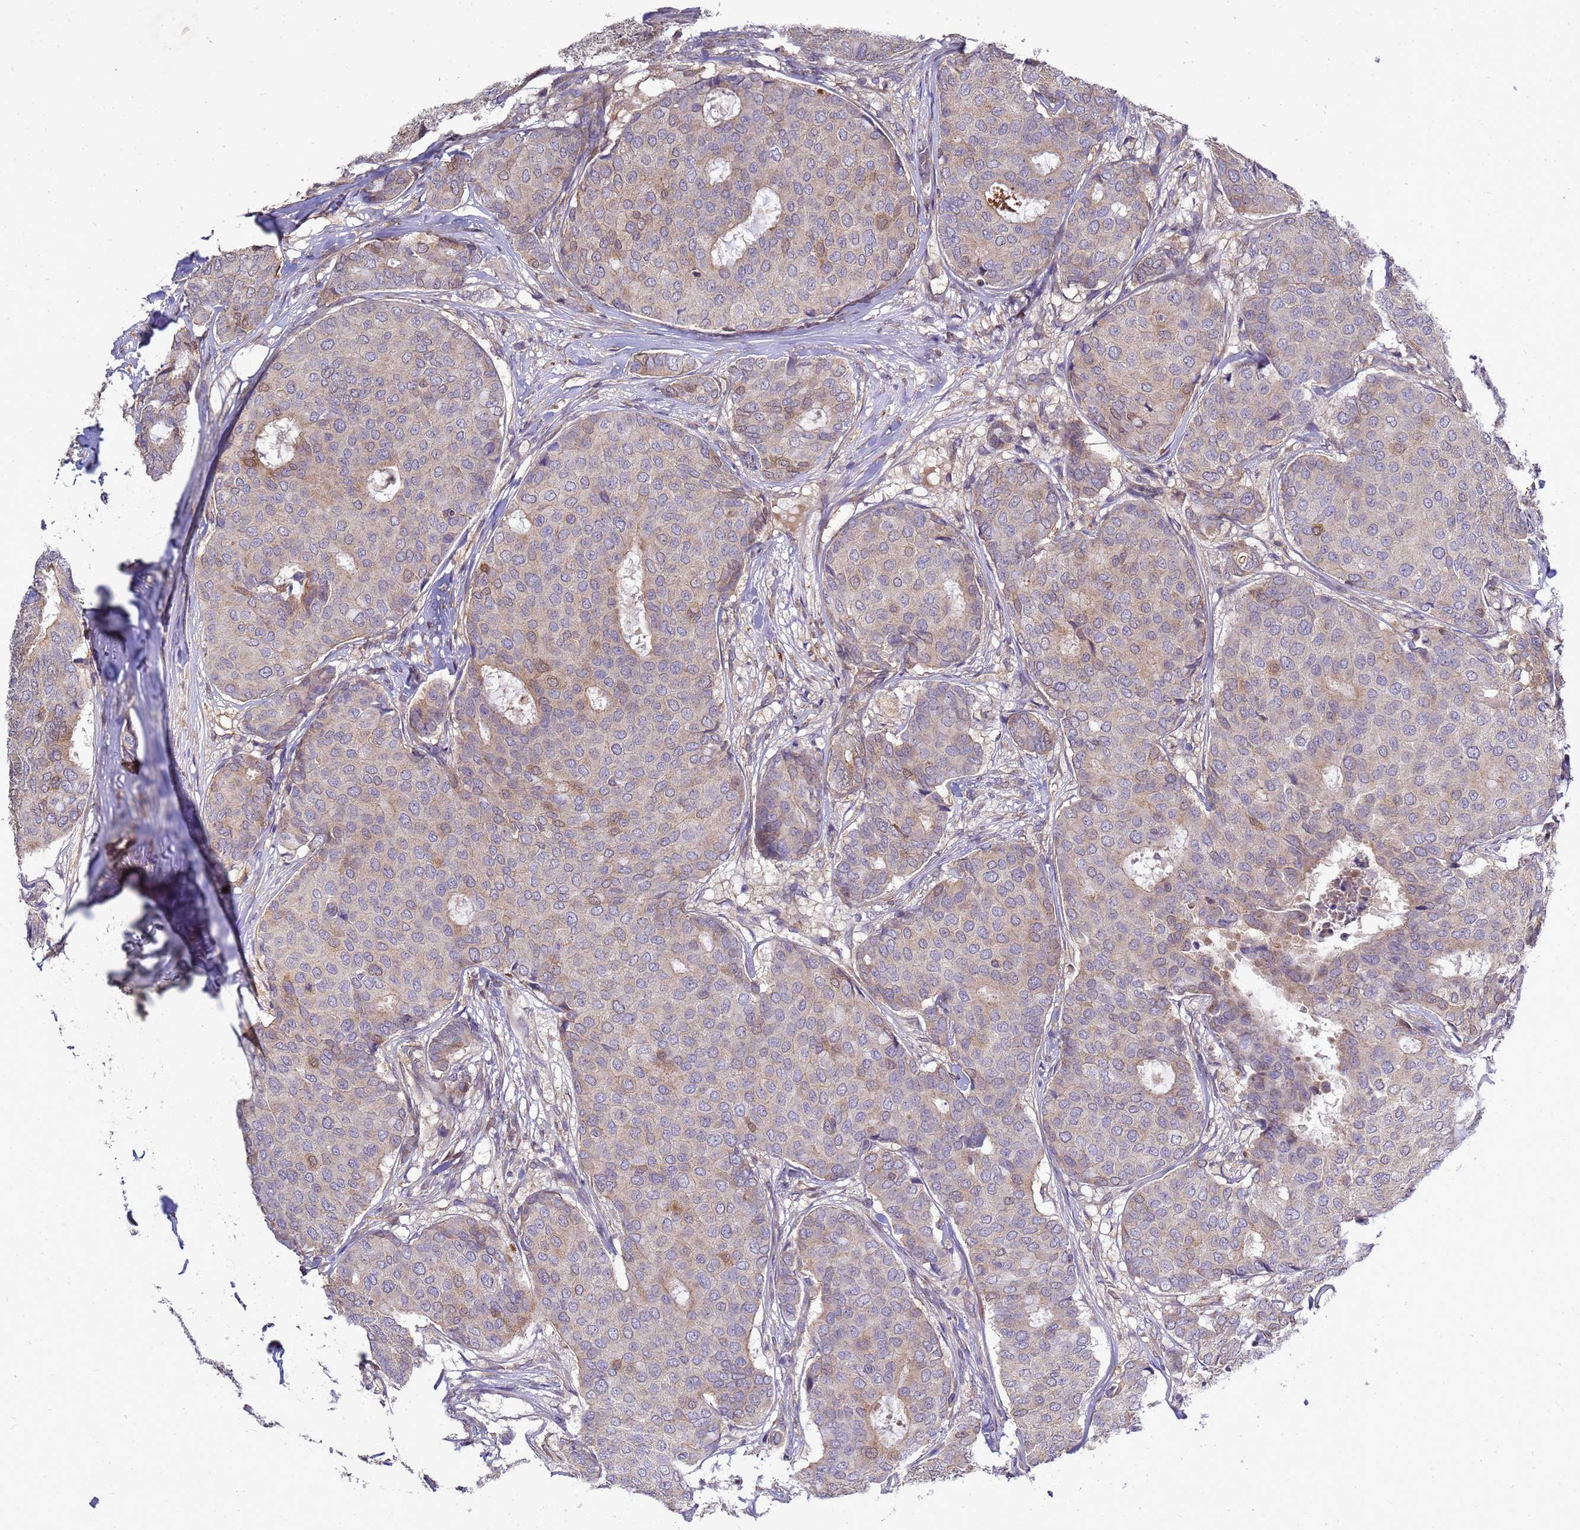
{"staining": {"intensity": "moderate", "quantity": "<25%", "location": "cytoplasmic/membranous,nuclear"}, "tissue": "breast cancer", "cell_type": "Tumor cells", "image_type": "cancer", "snomed": [{"axis": "morphology", "description": "Duct carcinoma"}, {"axis": "topography", "description": "Breast"}], "caption": "Human intraductal carcinoma (breast) stained with a brown dye displays moderate cytoplasmic/membranous and nuclear positive expression in approximately <25% of tumor cells.", "gene": "EIF4EBP3", "patient": {"sex": "female", "age": 75}}